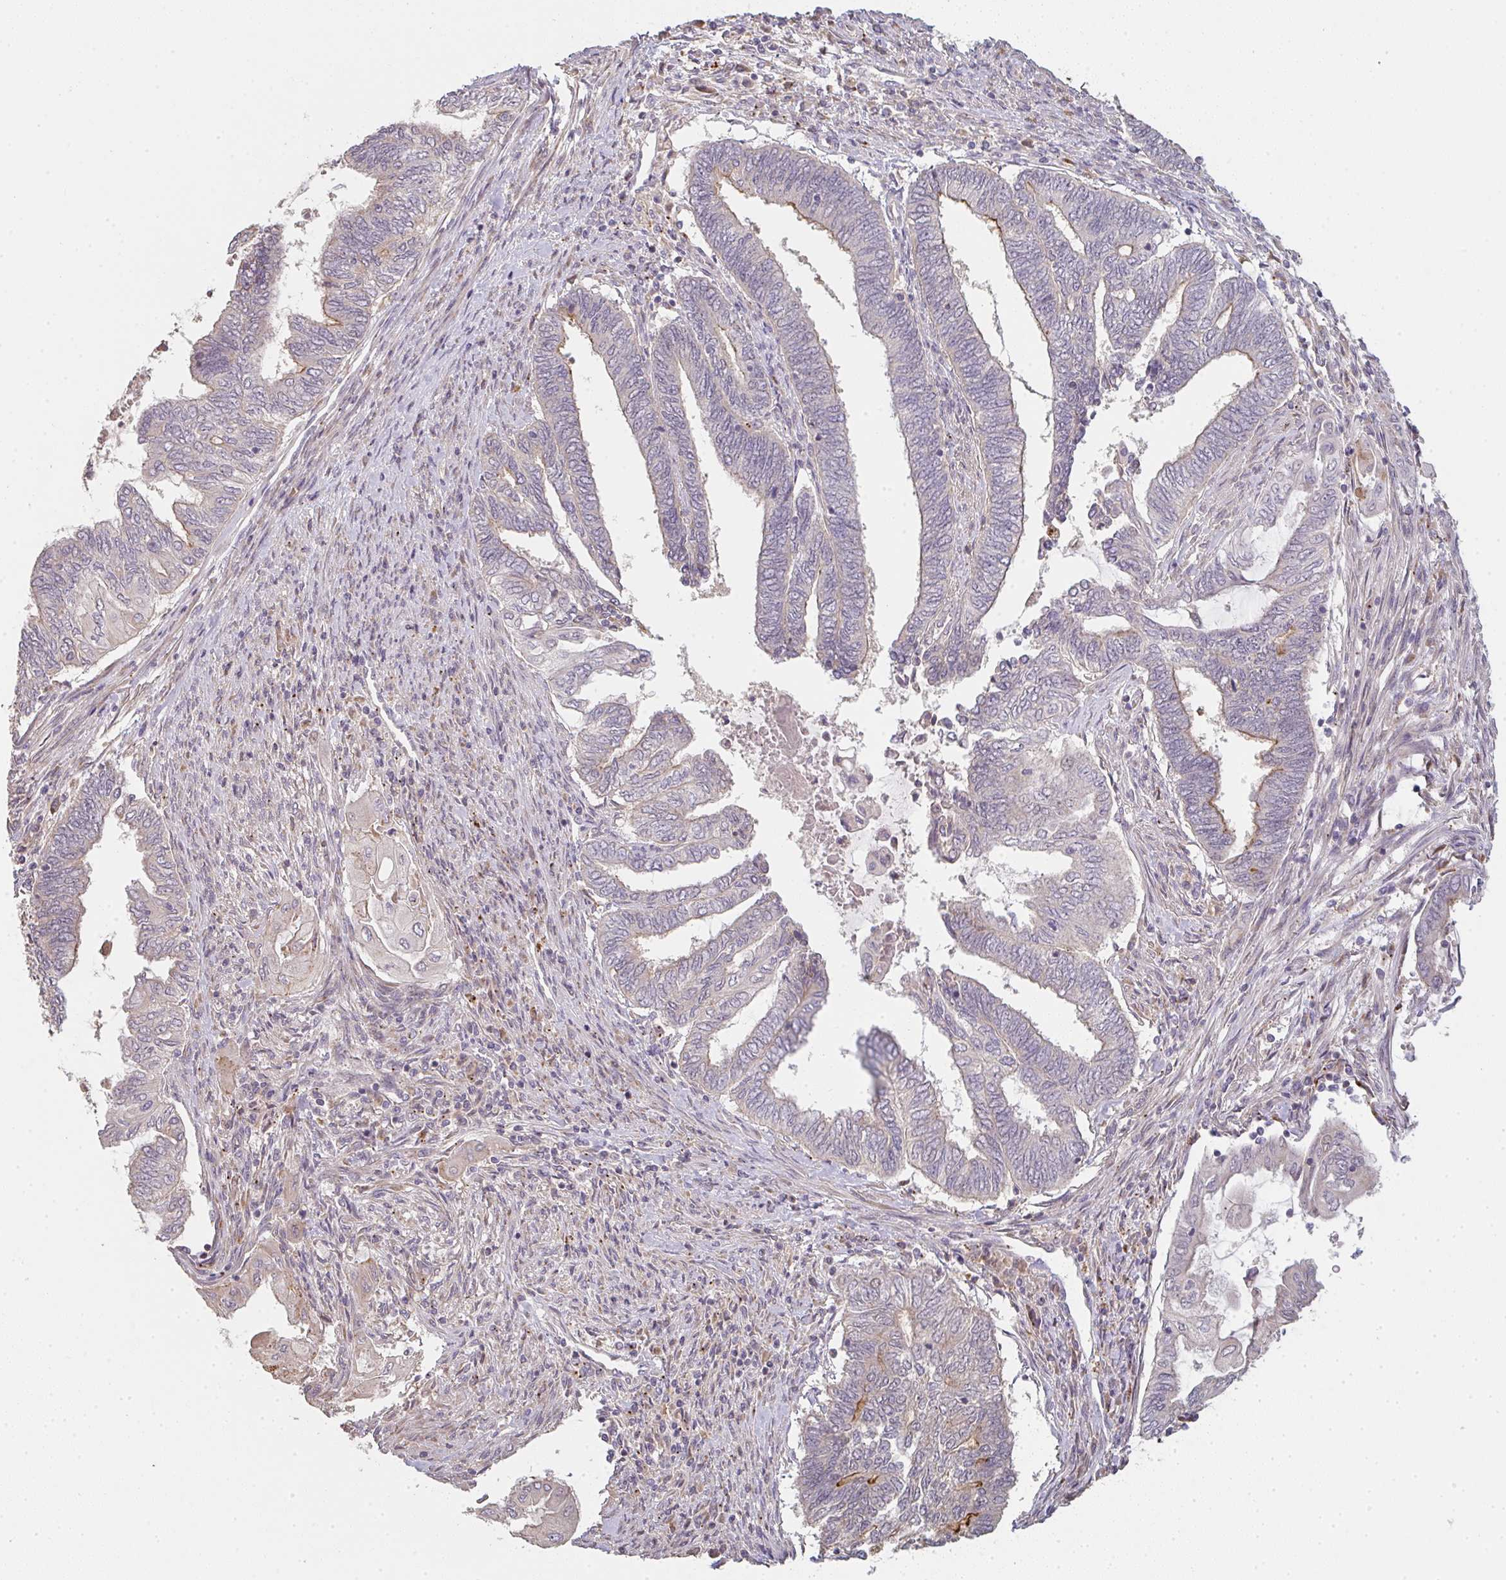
{"staining": {"intensity": "negative", "quantity": "none", "location": "none"}, "tissue": "endometrial cancer", "cell_type": "Tumor cells", "image_type": "cancer", "snomed": [{"axis": "morphology", "description": "Adenocarcinoma, NOS"}, {"axis": "topography", "description": "Uterus"}, {"axis": "topography", "description": "Endometrium"}], "caption": "Tumor cells are negative for protein expression in human endometrial cancer (adenocarcinoma).", "gene": "TMEM237", "patient": {"sex": "female", "age": 70}}